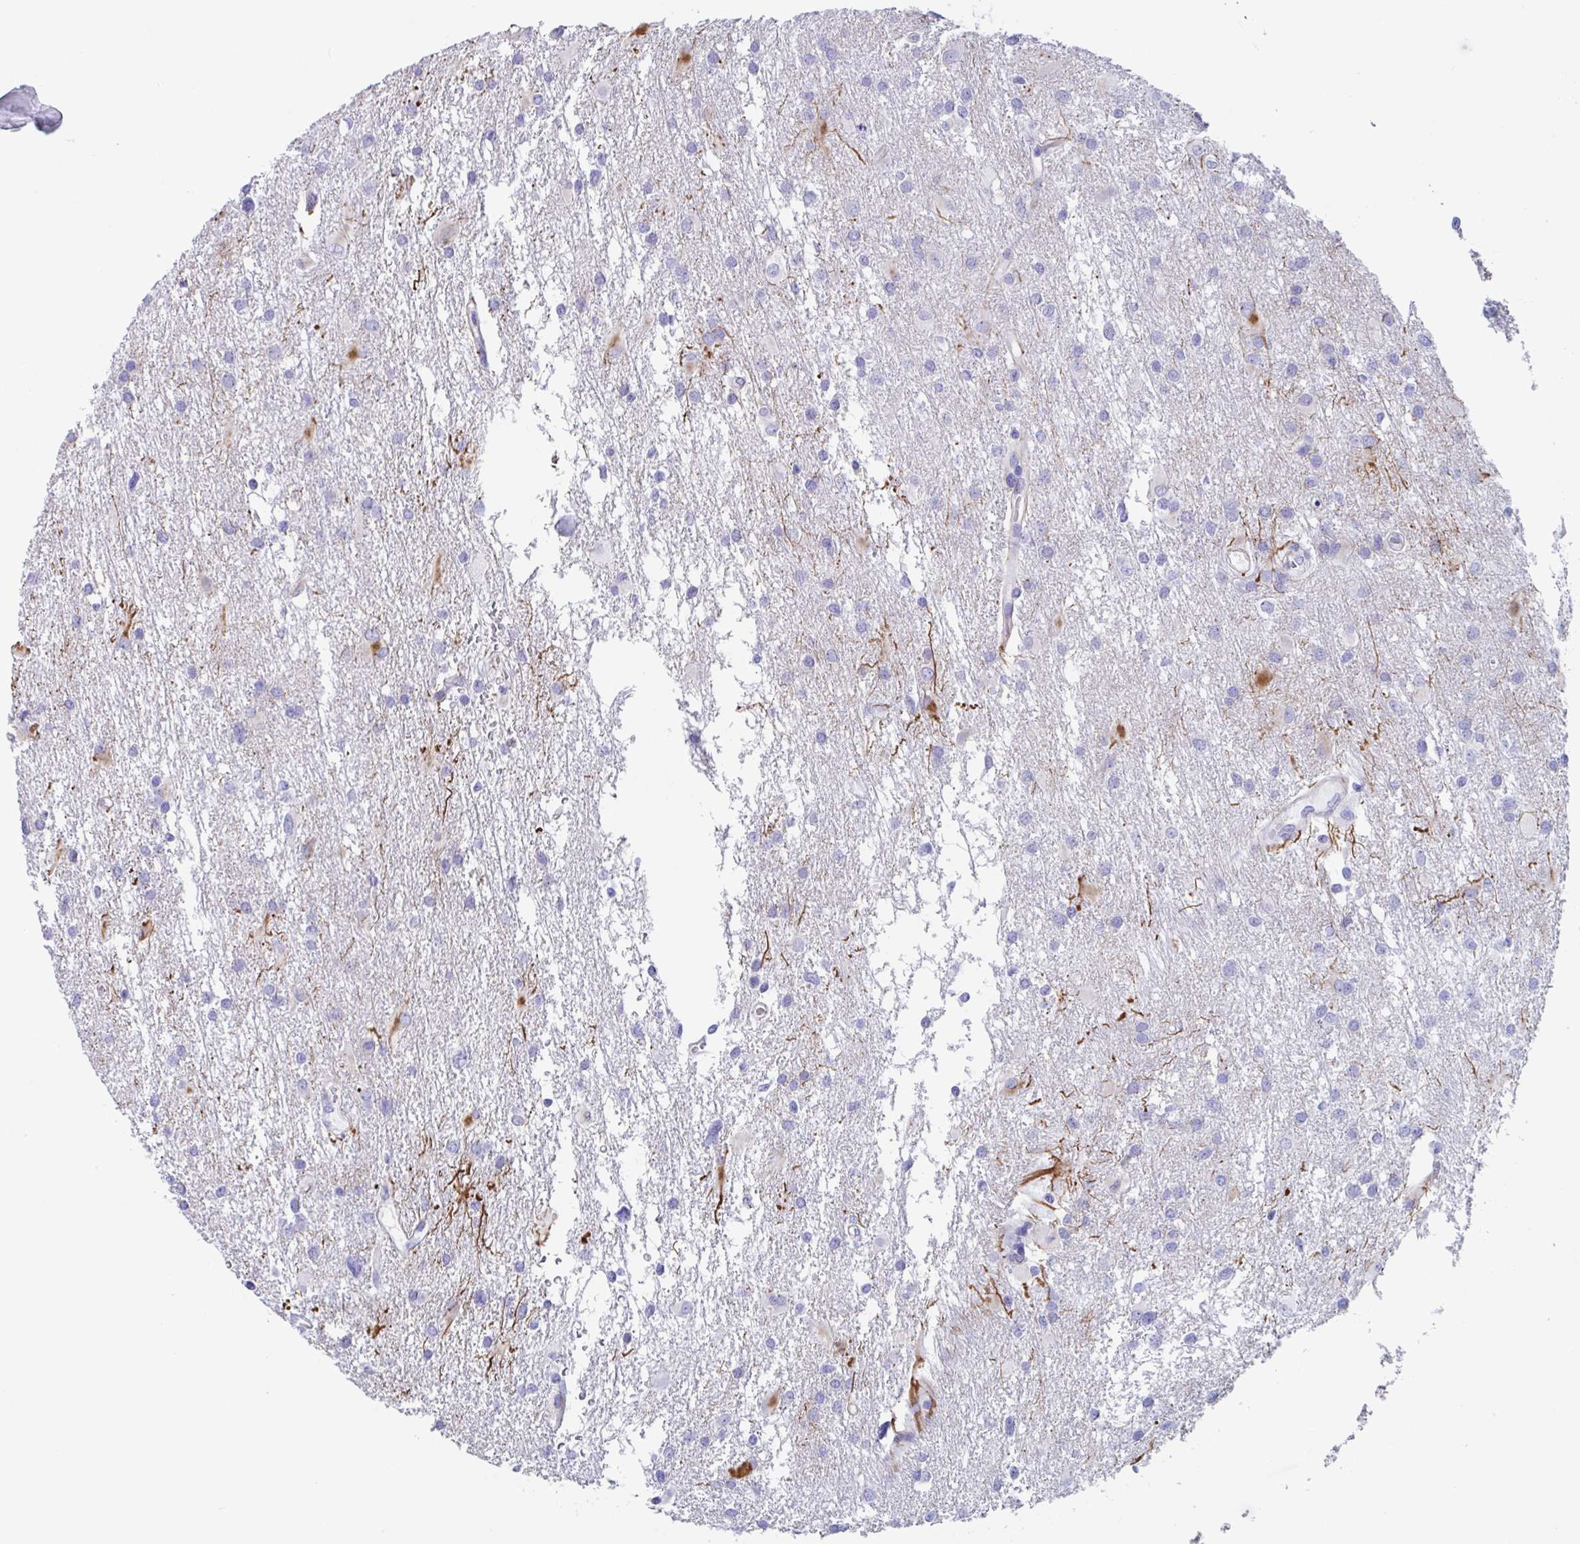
{"staining": {"intensity": "negative", "quantity": "none", "location": "none"}, "tissue": "glioma", "cell_type": "Tumor cells", "image_type": "cancer", "snomed": [{"axis": "morphology", "description": "Glioma, malignant, High grade"}, {"axis": "topography", "description": "Brain"}], "caption": "Immunohistochemistry (IHC) image of neoplastic tissue: human glioma stained with DAB (3,3'-diaminobenzidine) displays no significant protein staining in tumor cells.", "gene": "ZPBP", "patient": {"sex": "male", "age": 53}}